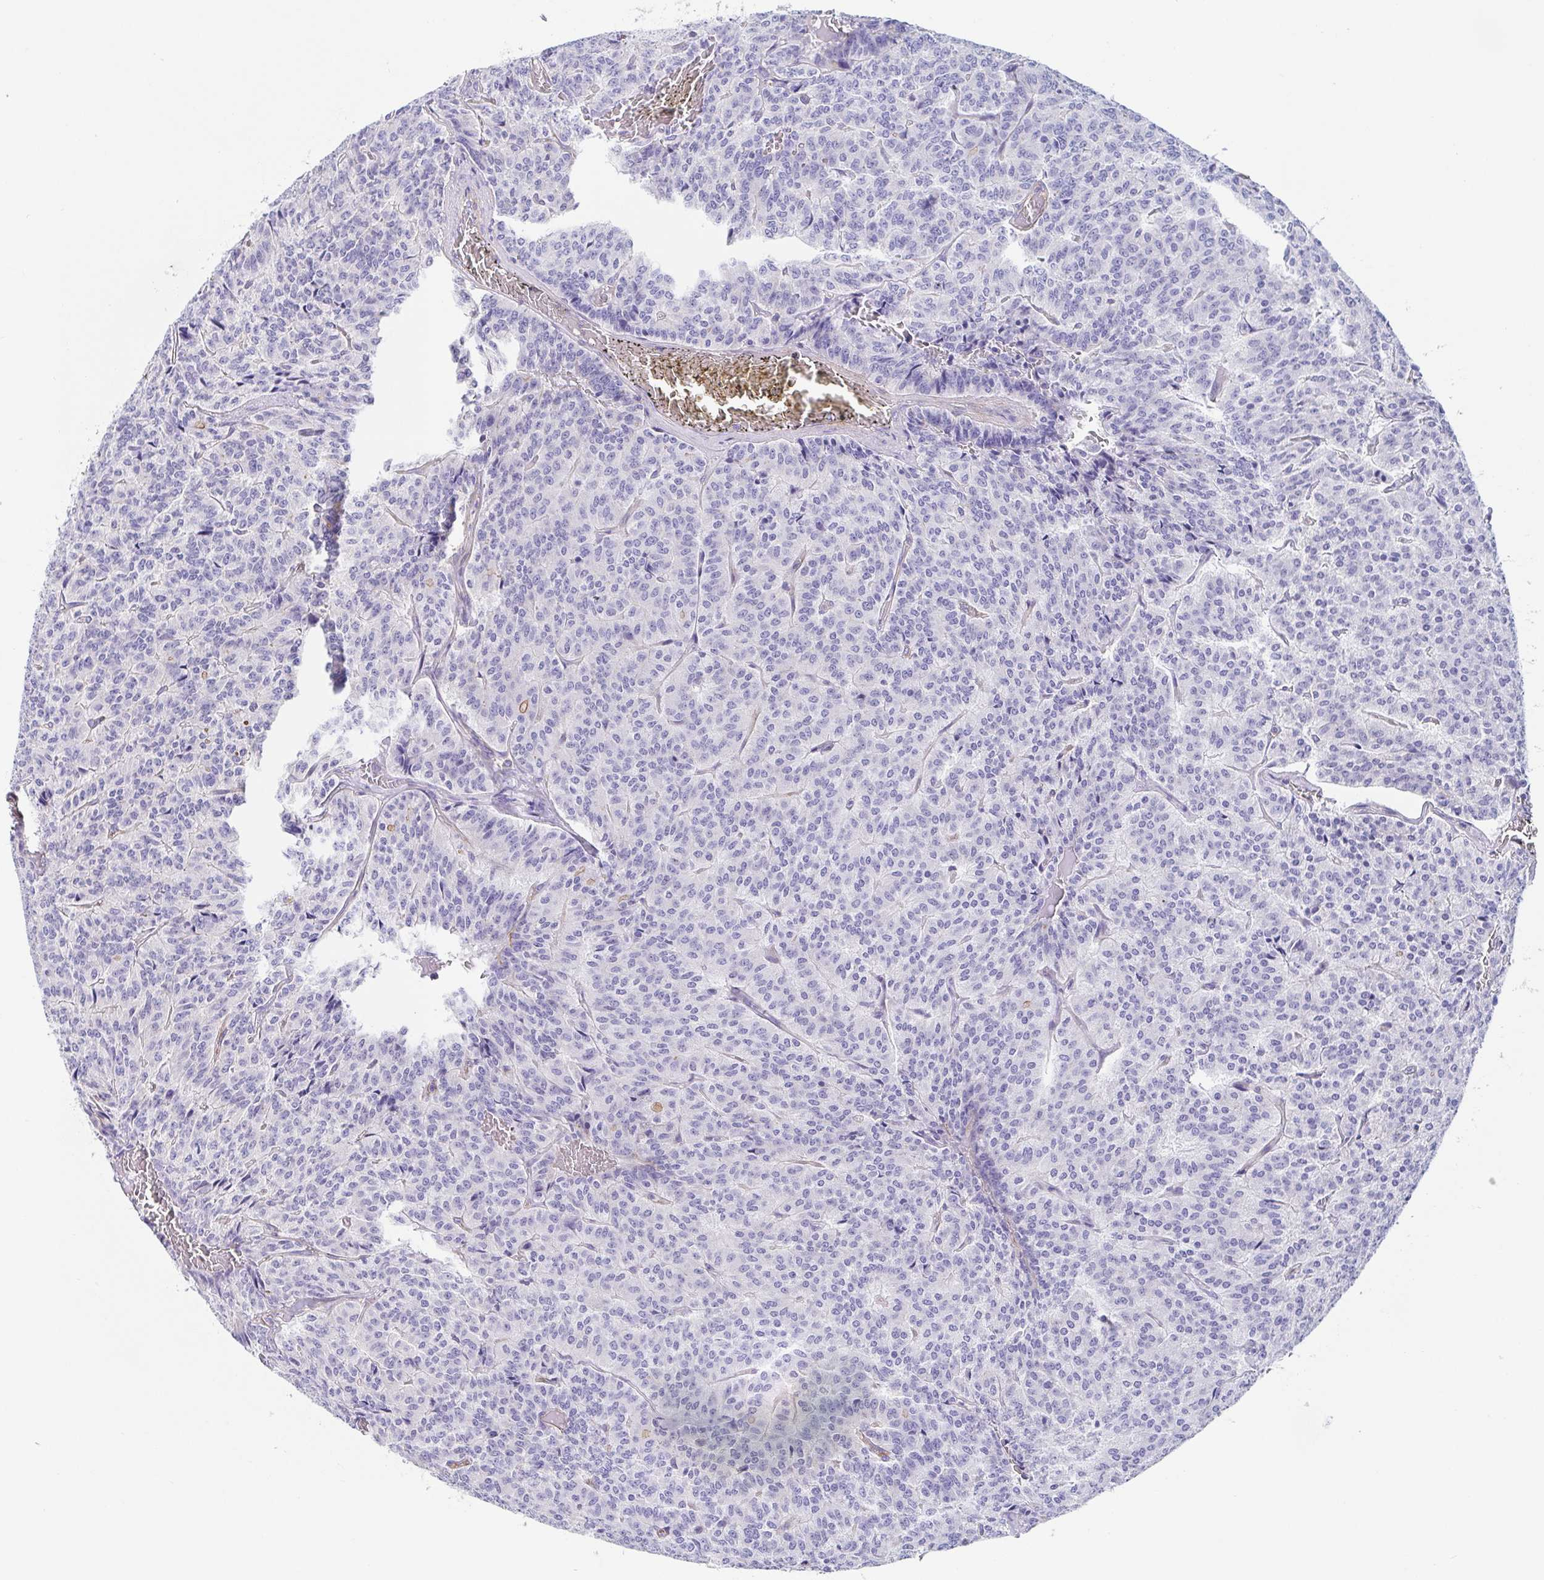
{"staining": {"intensity": "negative", "quantity": "none", "location": "none"}, "tissue": "carcinoid", "cell_type": "Tumor cells", "image_type": "cancer", "snomed": [{"axis": "morphology", "description": "Carcinoid, malignant, NOS"}, {"axis": "topography", "description": "Lung"}], "caption": "The photomicrograph reveals no significant expression in tumor cells of carcinoid.", "gene": "TRAM2", "patient": {"sex": "male", "age": 70}}